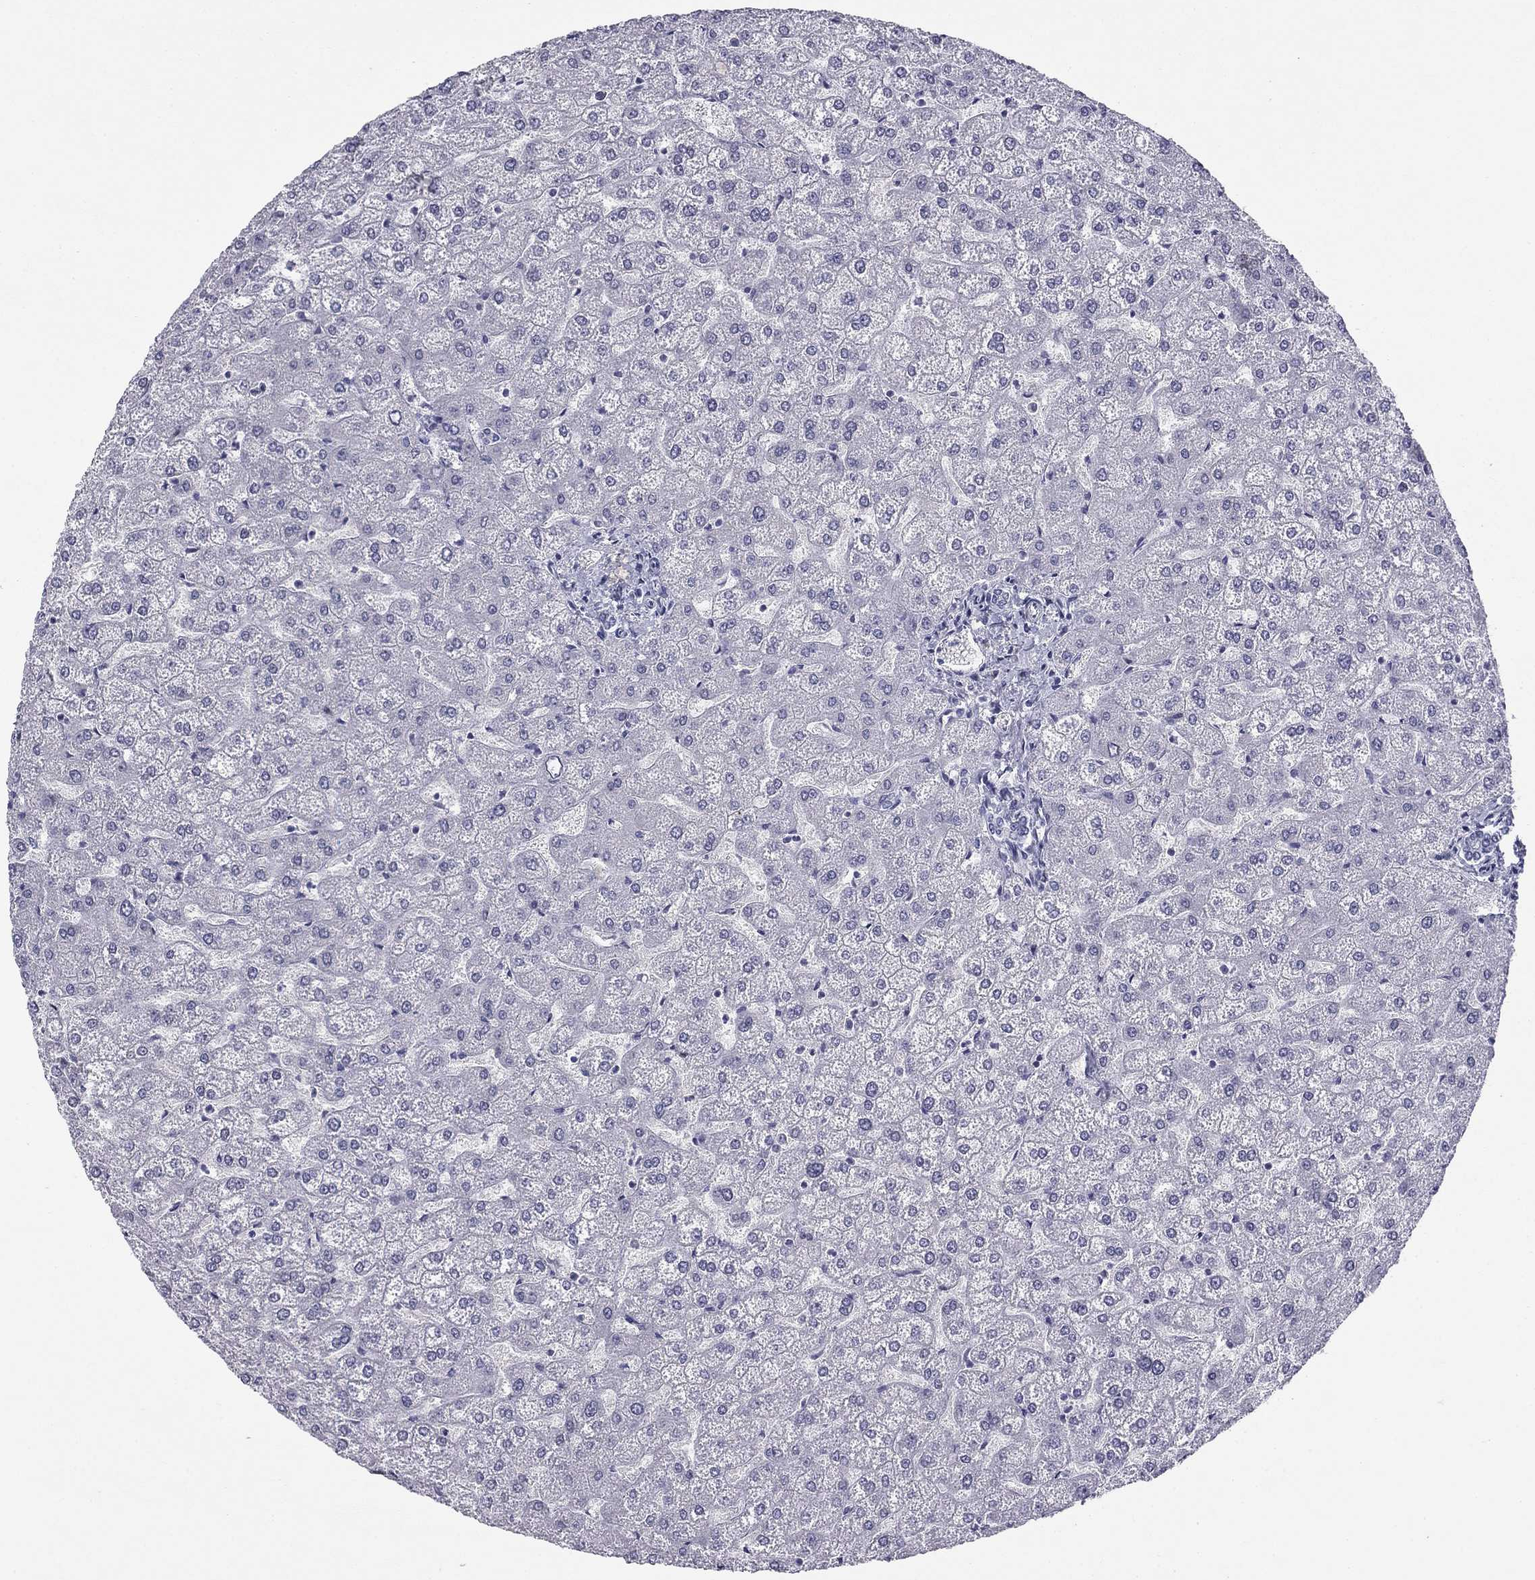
{"staining": {"intensity": "negative", "quantity": "none", "location": "none"}, "tissue": "liver", "cell_type": "Cholangiocytes", "image_type": "normal", "snomed": [{"axis": "morphology", "description": "Normal tissue, NOS"}, {"axis": "topography", "description": "Liver"}], "caption": "Cholangiocytes show no significant positivity in unremarkable liver. The staining was performed using DAB (3,3'-diaminobenzidine) to visualize the protein expression in brown, while the nuclei were stained in blue with hematoxylin (Magnification: 20x).", "gene": "TFAP2B", "patient": {"sex": "female", "age": 32}}